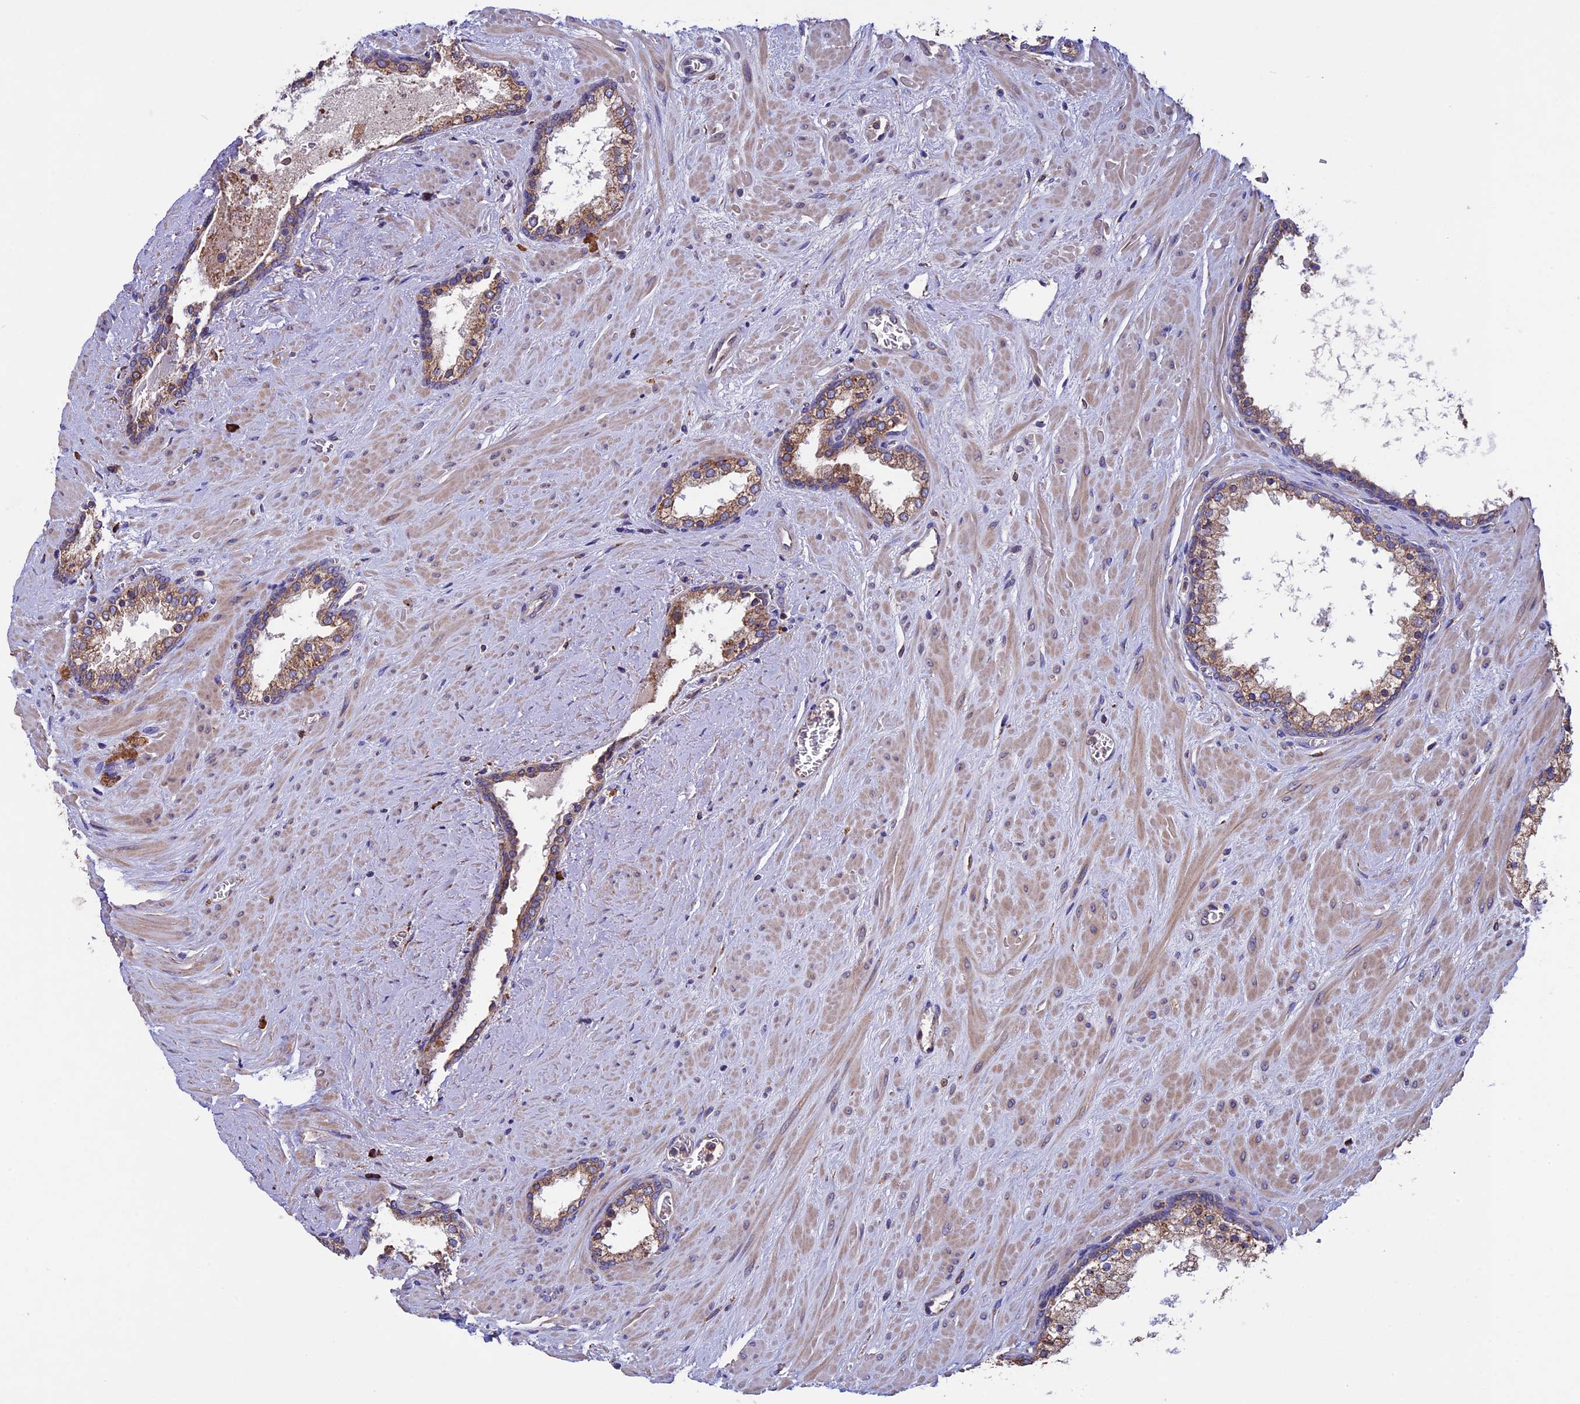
{"staining": {"intensity": "moderate", "quantity": ">75%", "location": "cytoplasmic/membranous"}, "tissue": "prostate cancer", "cell_type": "Tumor cells", "image_type": "cancer", "snomed": [{"axis": "morphology", "description": "Adenocarcinoma, High grade"}, {"axis": "topography", "description": "Prostate"}], "caption": "High-magnification brightfield microscopy of prostate adenocarcinoma (high-grade) stained with DAB (brown) and counterstained with hematoxylin (blue). tumor cells exhibit moderate cytoplasmic/membranous staining is identified in approximately>75% of cells.", "gene": "BTBD3", "patient": {"sex": "male", "age": 64}}